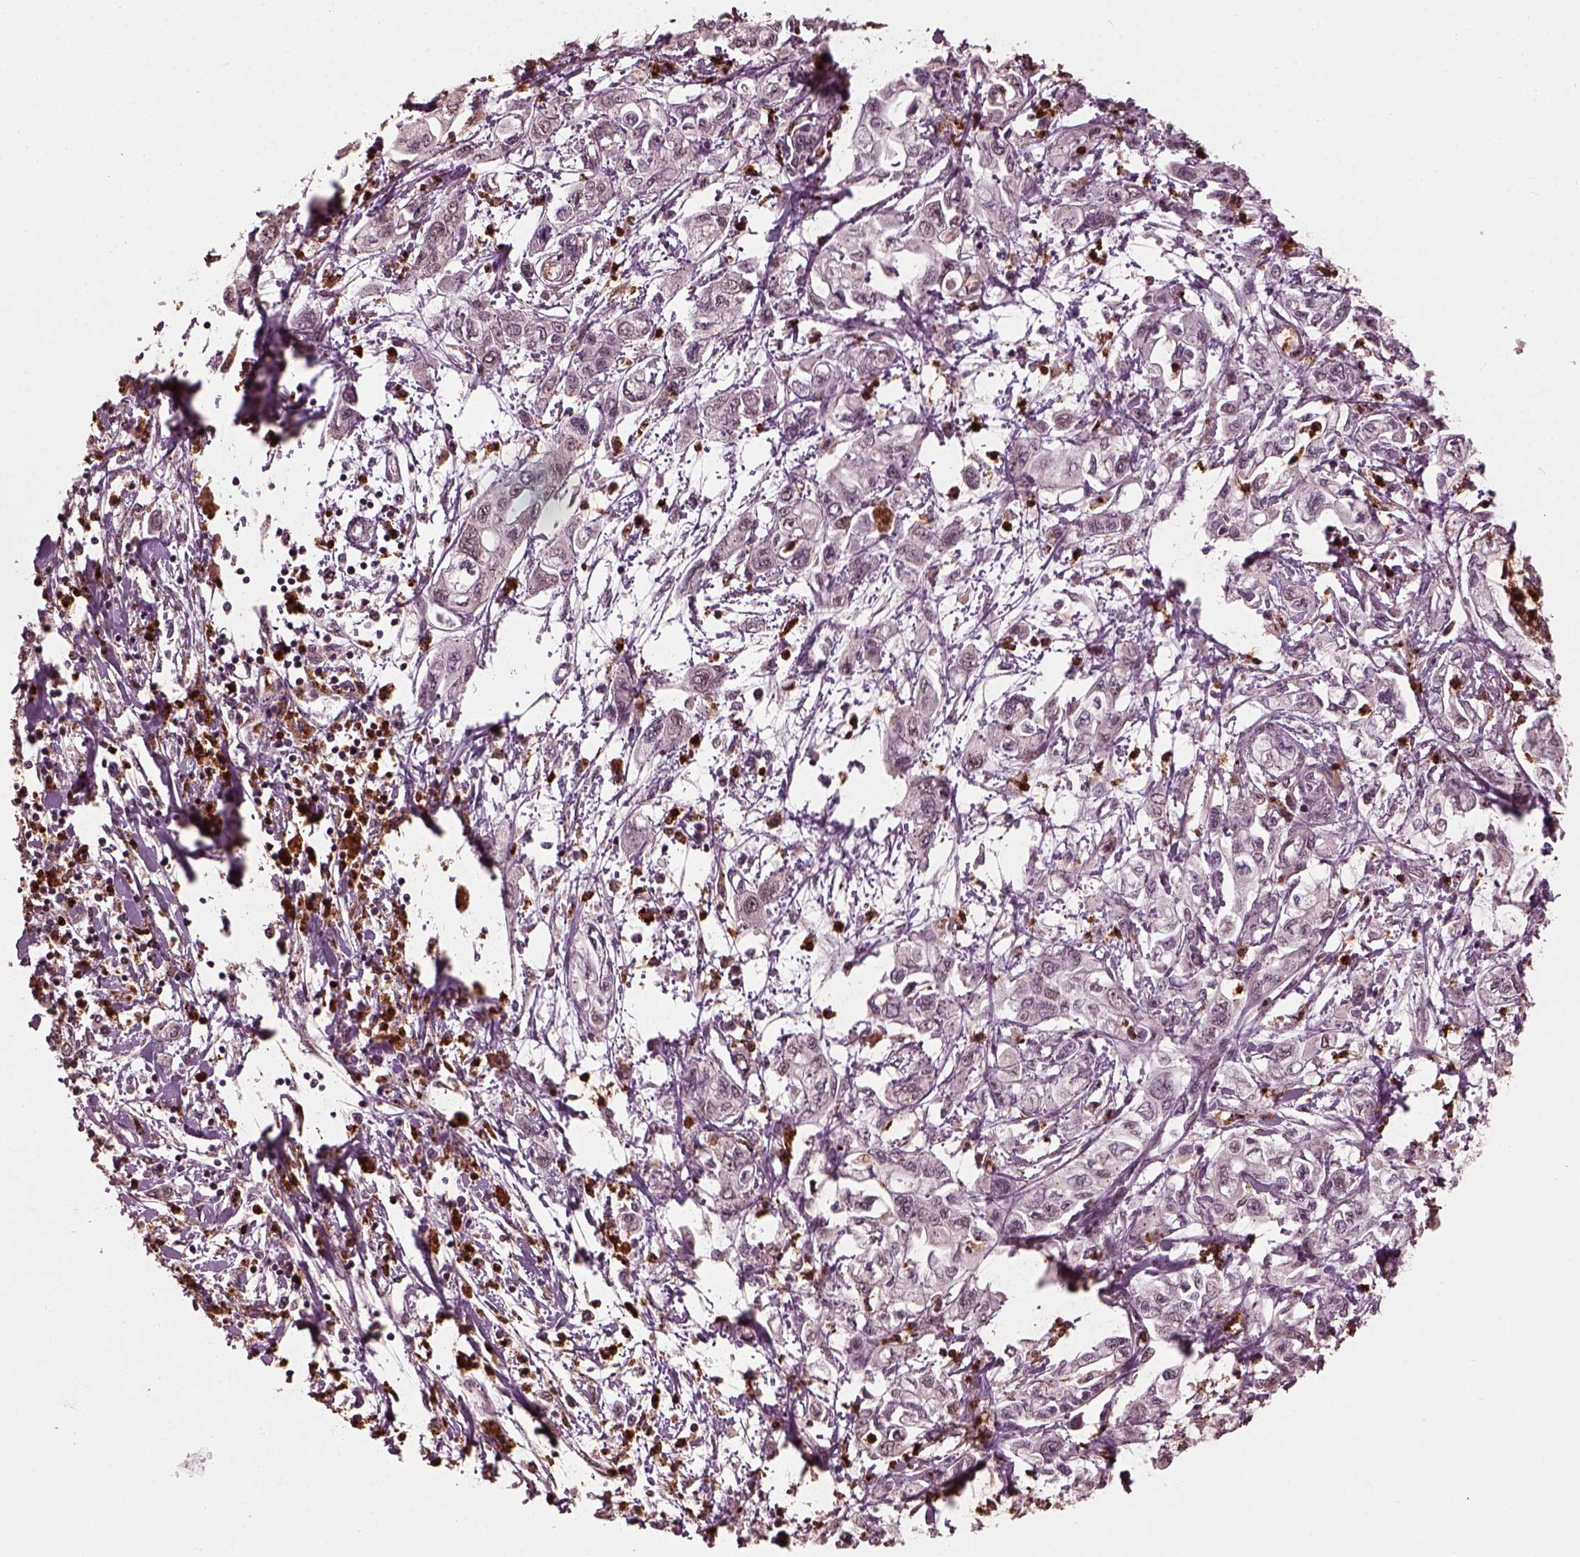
{"staining": {"intensity": "negative", "quantity": "none", "location": "none"}, "tissue": "pancreatic cancer", "cell_type": "Tumor cells", "image_type": "cancer", "snomed": [{"axis": "morphology", "description": "Adenocarcinoma, NOS"}, {"axis": "topography", "description": "Pancreas"}], "caption": "Tumor cells are negative for protein expression in human pancreatic cancer (adenocarcinoma). (DAB immunohistochemistry visualized using brightfield microscopy, high magnification).", "gene": "RUFY3", "patient": {"sex": "male", "age": 54}}